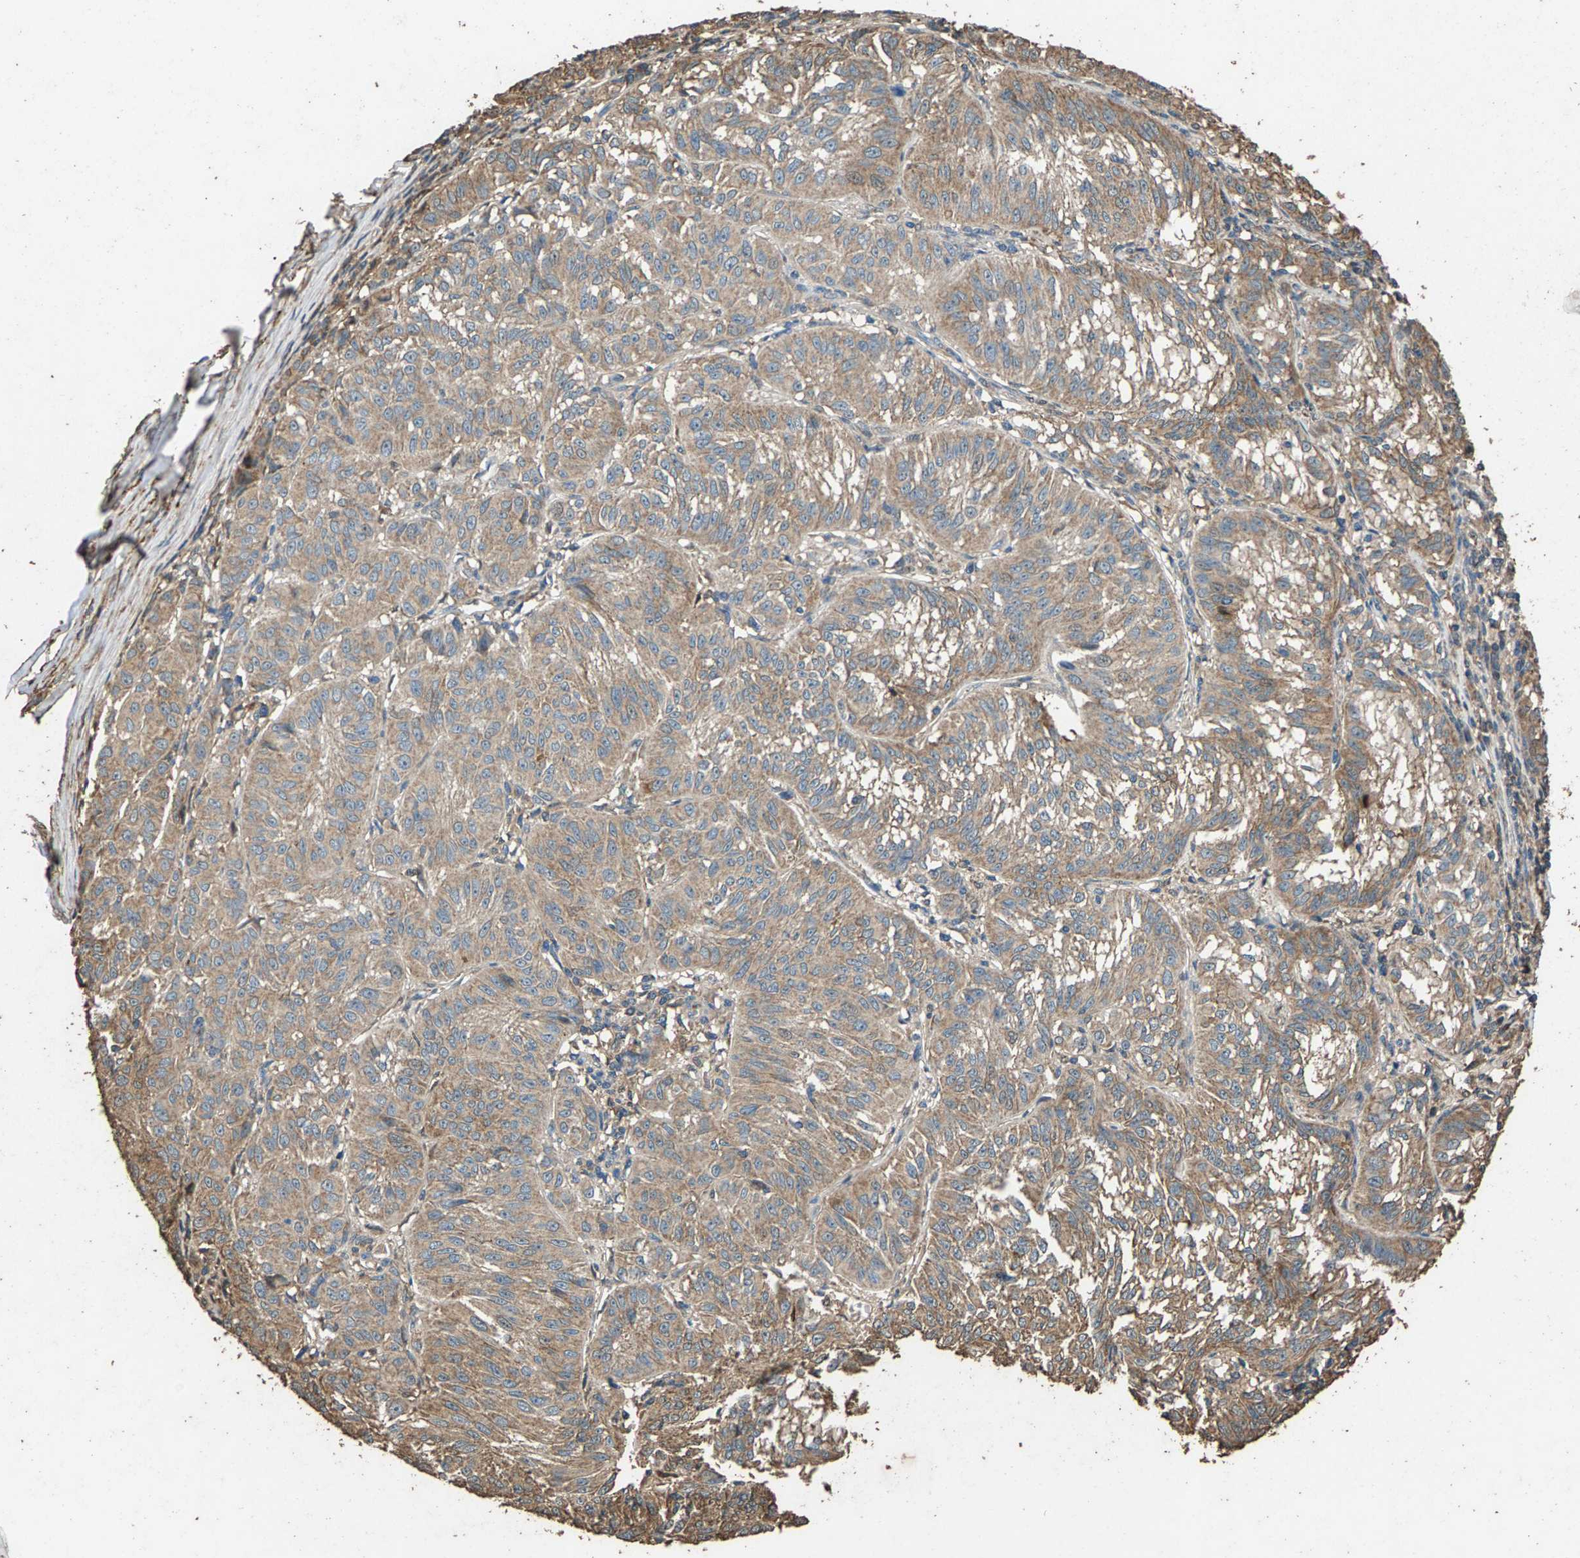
{"staining": {"intensity": "weak", "quantity": ">75%", "location": "cytoplasmic/membranous"}, "tissue": "melanoma", "cell_type": "Tumor cells", "image_type": "cancer", "snomed": [{"axis": "morphology", "description": "Malignant melanoma, NOS"}, {"axis": "topography", "description": "Skin"}], "caption": "This micrograph shows malignant melanoma stained with immunohistochemistry to label a protein in brown. The cytoplasmic/membranous of tumor cells show weak positivity for the protein. Nuclei are counter-stained blue.", "gene": "MRPL27", "patient": {"sex": "female", "age": 72}}